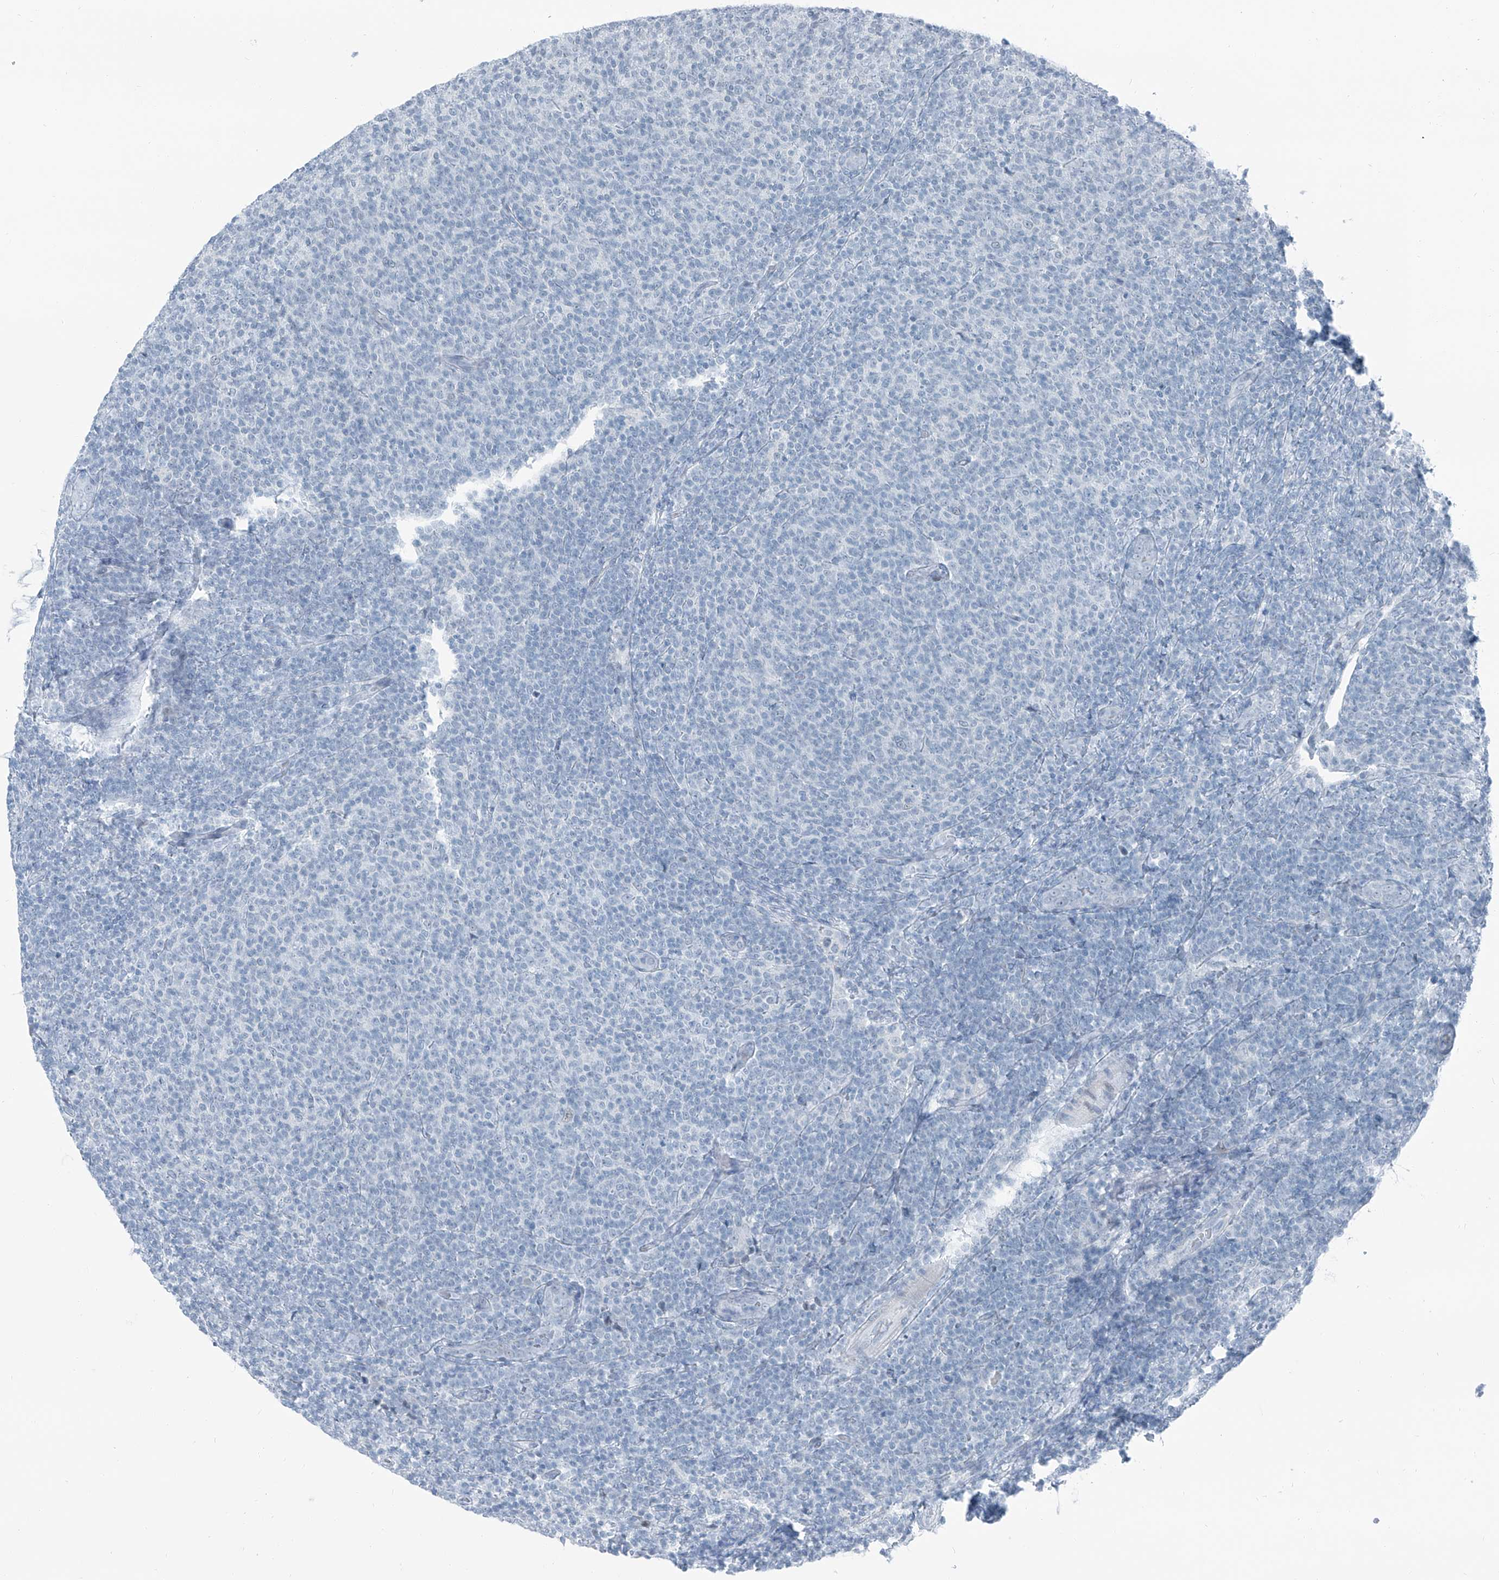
{"staining": {"intensity": "negative", "quantity": "none", "location": "none"}, "tissue": "lymphoma", "cell_type": "Tumor cells", "image_type": "cancer", "snomed": [{"axis": "morphology", "description": "Malignant lymphoma, non-Hodgkin's type, Low grade"}, {"axis": "topography", "description": "Lymph node"}], "caption": "Immunohistochemistry histopathology image of human lymphoma stained for a protein (brown), which shows no expression in tumor cells.", "gene": "RGN", "patient": {"sex": "male", "age": 66}}